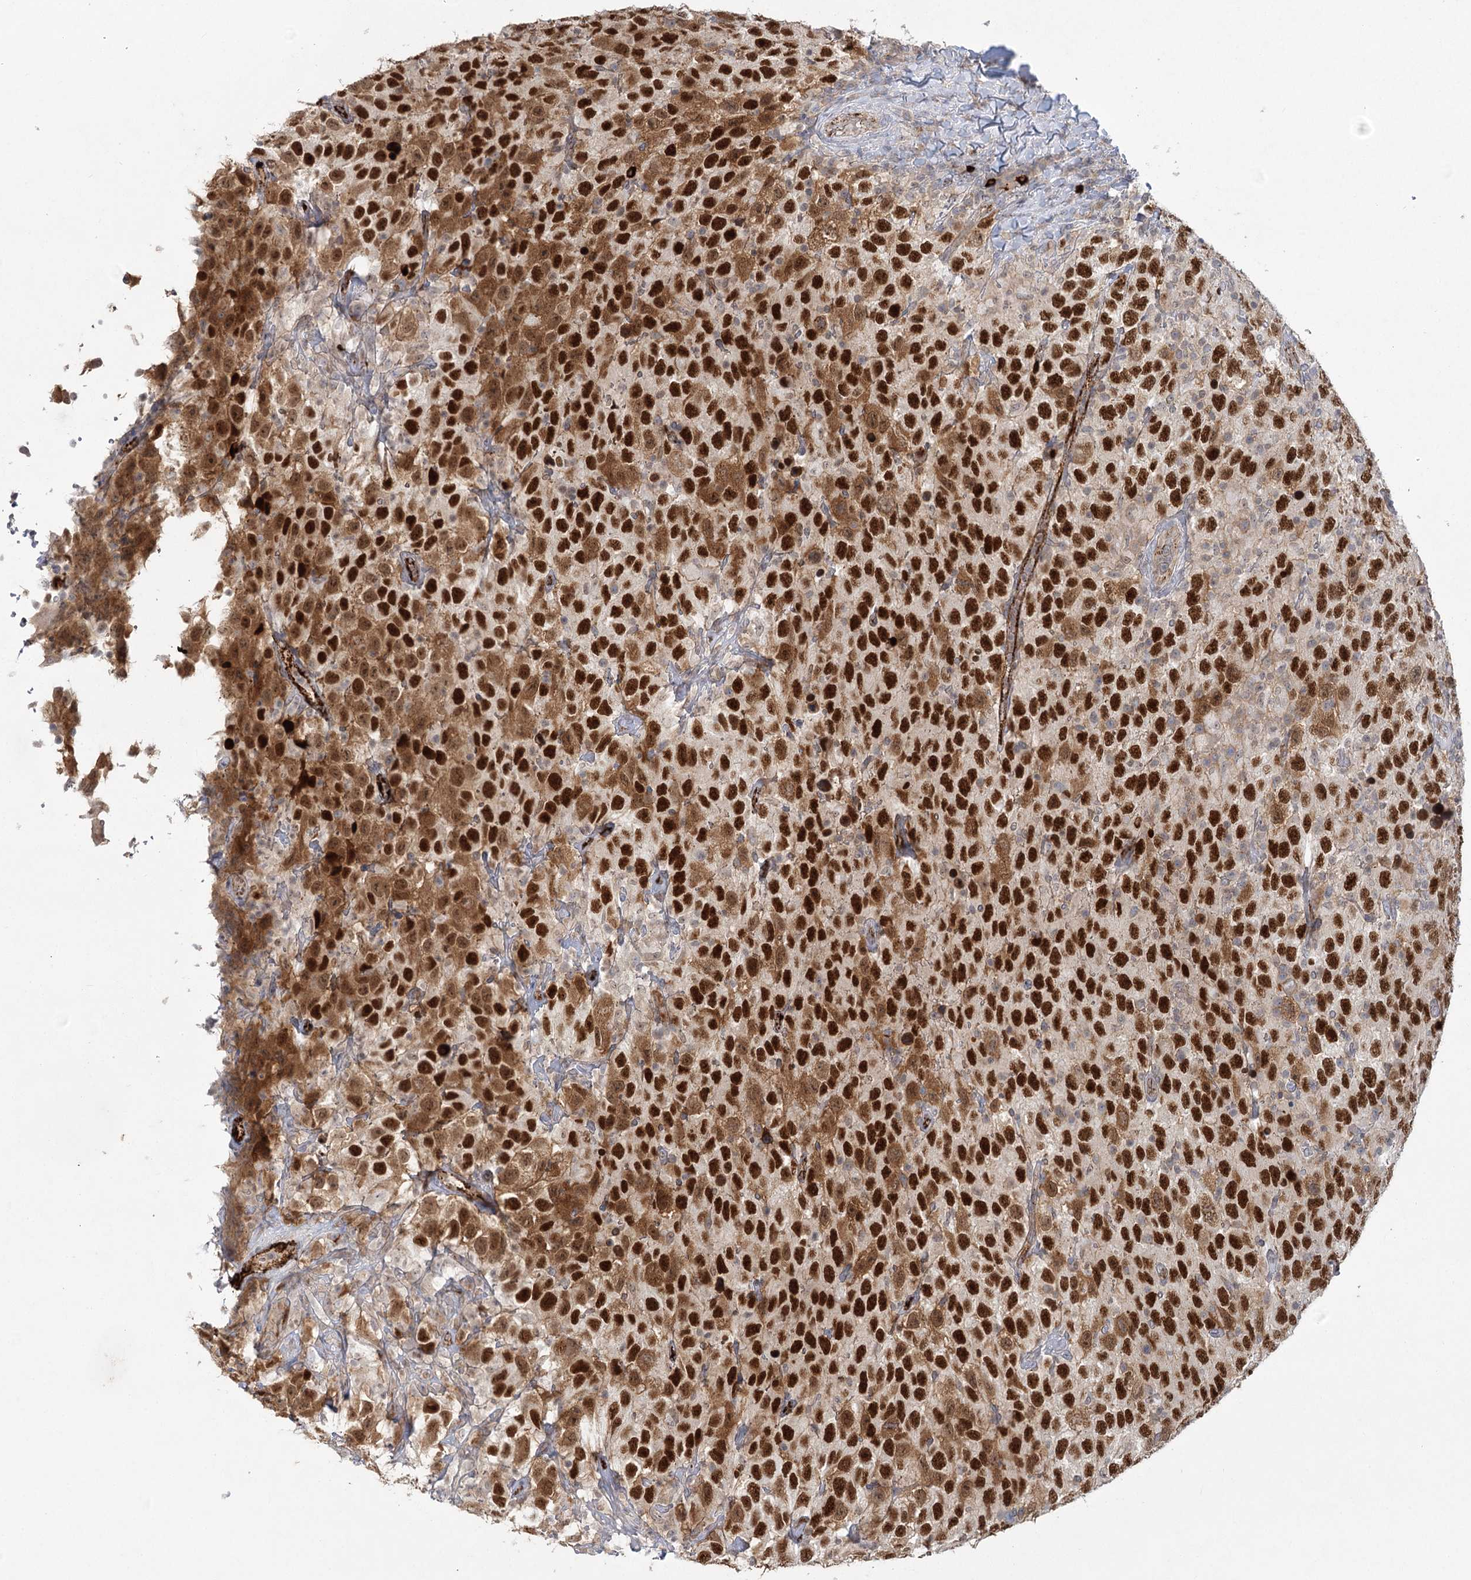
{"staining": {"intensity": "strong", "quantity": ">75%", "location": "cytoplasmic/membranous,nuclear"}, "tissue": "testis cancer", "cell_type": "Tumor cells", "image_type": "cancer", "snomed": [{"axis": "morphology", "description": "Seminoma, NOS"}, {"axis": "topography", "description": "Testis"}], "caption": "Tumor cells show strong cytoplasmic/membranous and nuclear expression in about >75% of cells in testis cancer (seminoma).", "gene": "KBTBD4", "patient": {"sex": "male", "age": 41}}